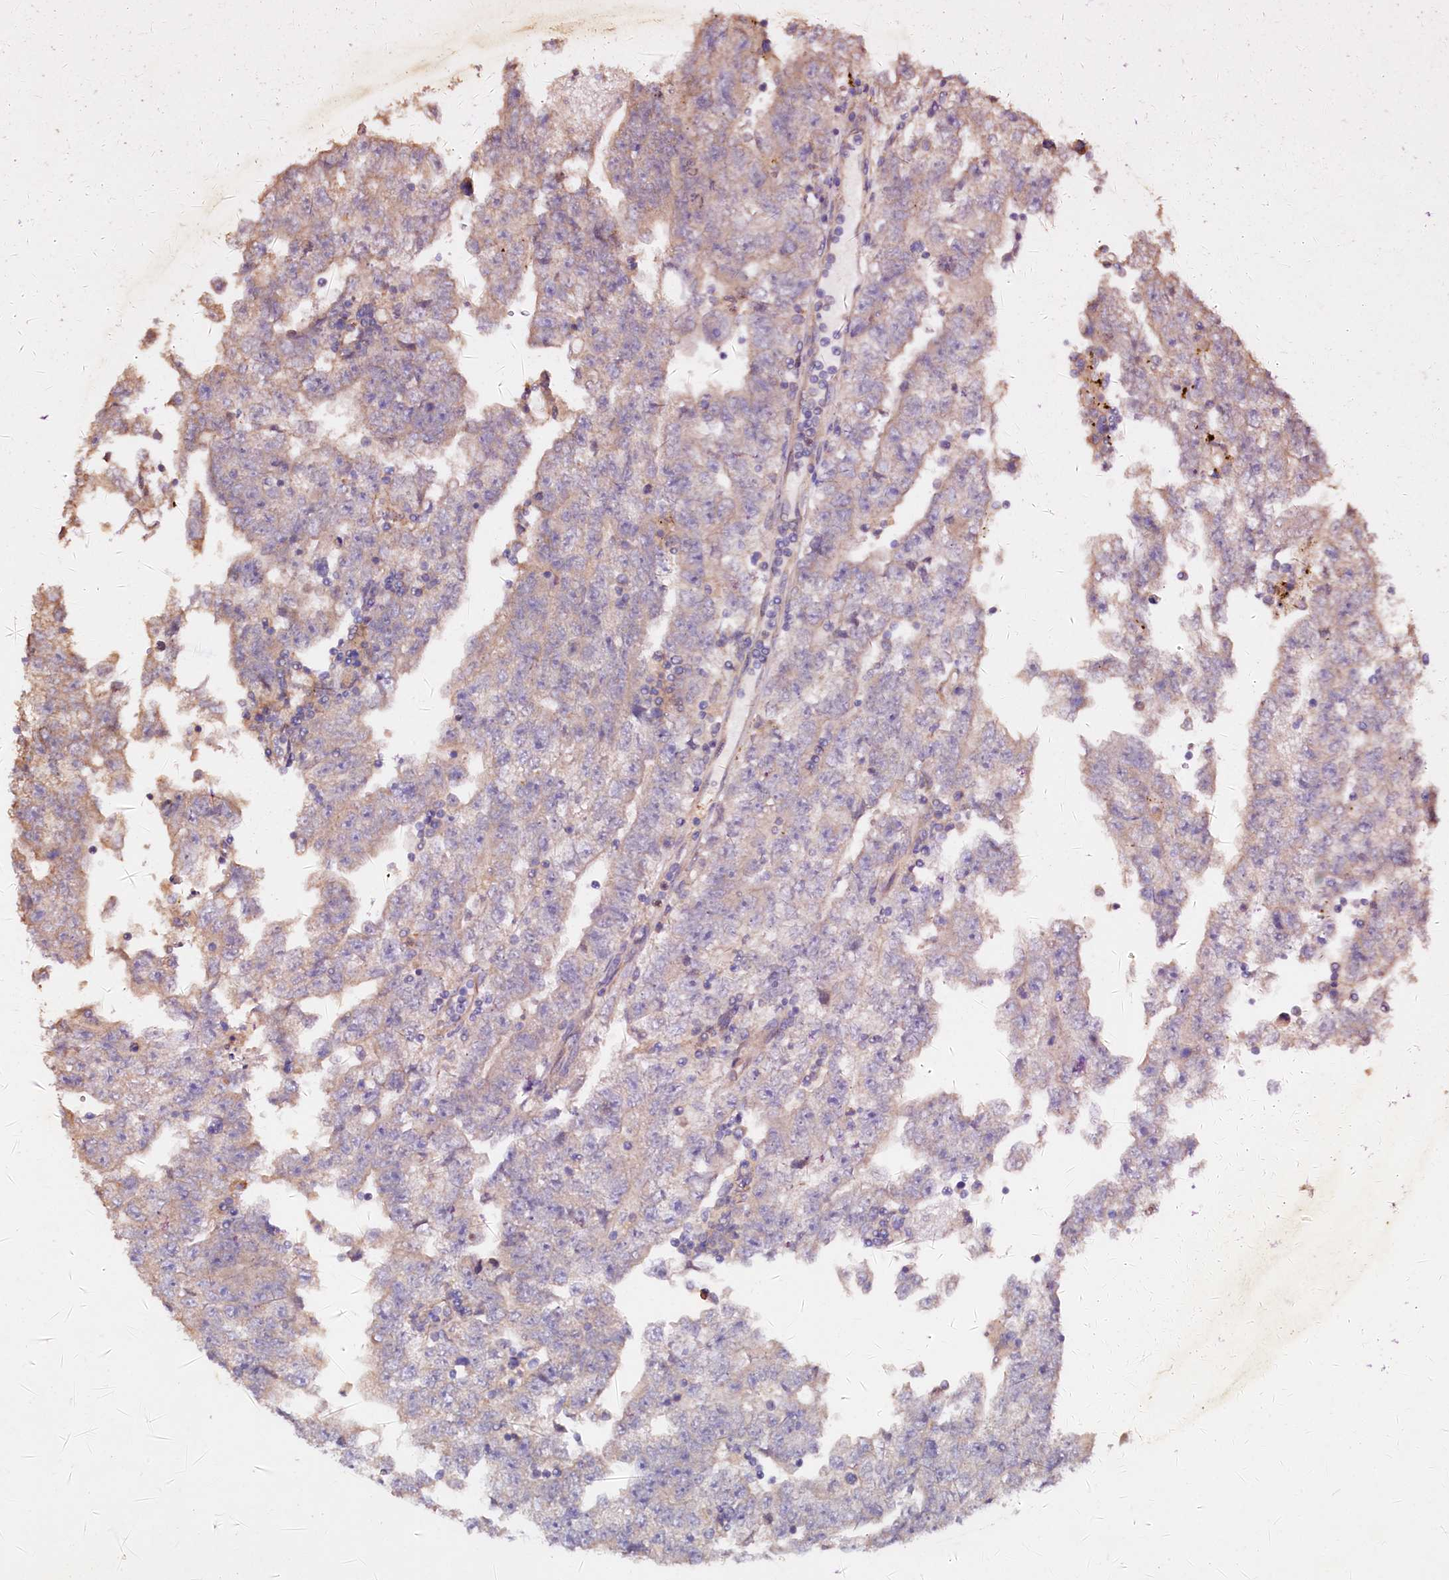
{"staining": {"intensity": "weak", "quantity": "<25%", "location": "cytoplasmic/membranous"}, "tissue": "testis cancer", "cell_type": "Tumor cells", "image_type": "cancer", "snomed": [{"axis": "morphology", "description": "Carcinoma, Embryonal, NOS"}, {"axis": "topography", "description": "Testis"}], "caption": "The photomicrograph reveals no staining of tumor cells in embryonal carcinoma (testis).", "gene": "ETFBKMT", "patient": {"sex": "male", "age": 25}}